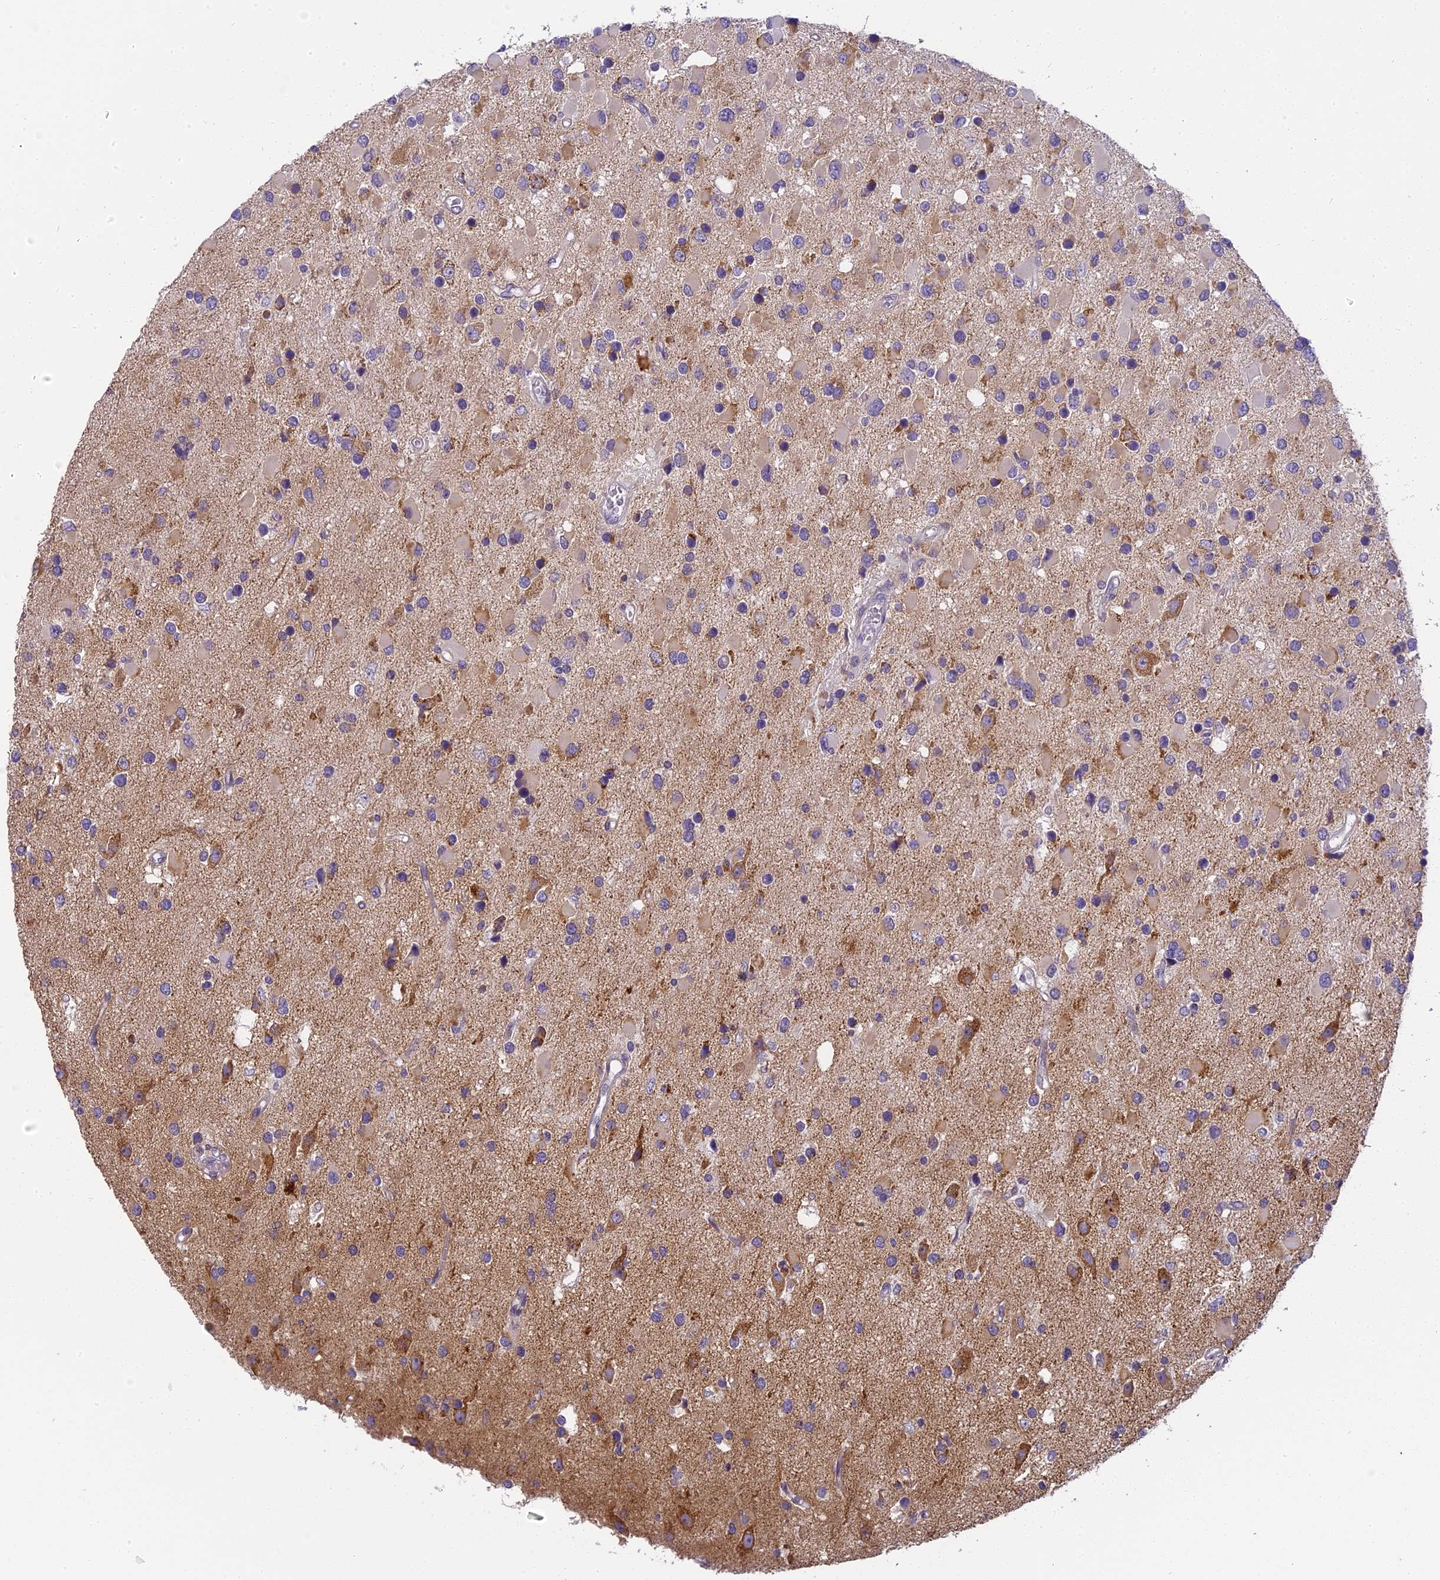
{"staining": {"intensity": "weak", "quantity": "<25%", "location": "cytoplasmic/membranous"}, "tissue": "glioma", "cell_type": "Tumor cells", "image_type": "cancer", "snomed": [{"axis": "morphology", "description": "Glioma, malignant, High grade"}, {"axis": "topography", "description": "Brain"}], "caption": "Tumor cells are negative for protein expression in human malignant glioma (high-grade).", "gene": "ARHGEF37", "patient": {"sex": "male", "age": 53}}